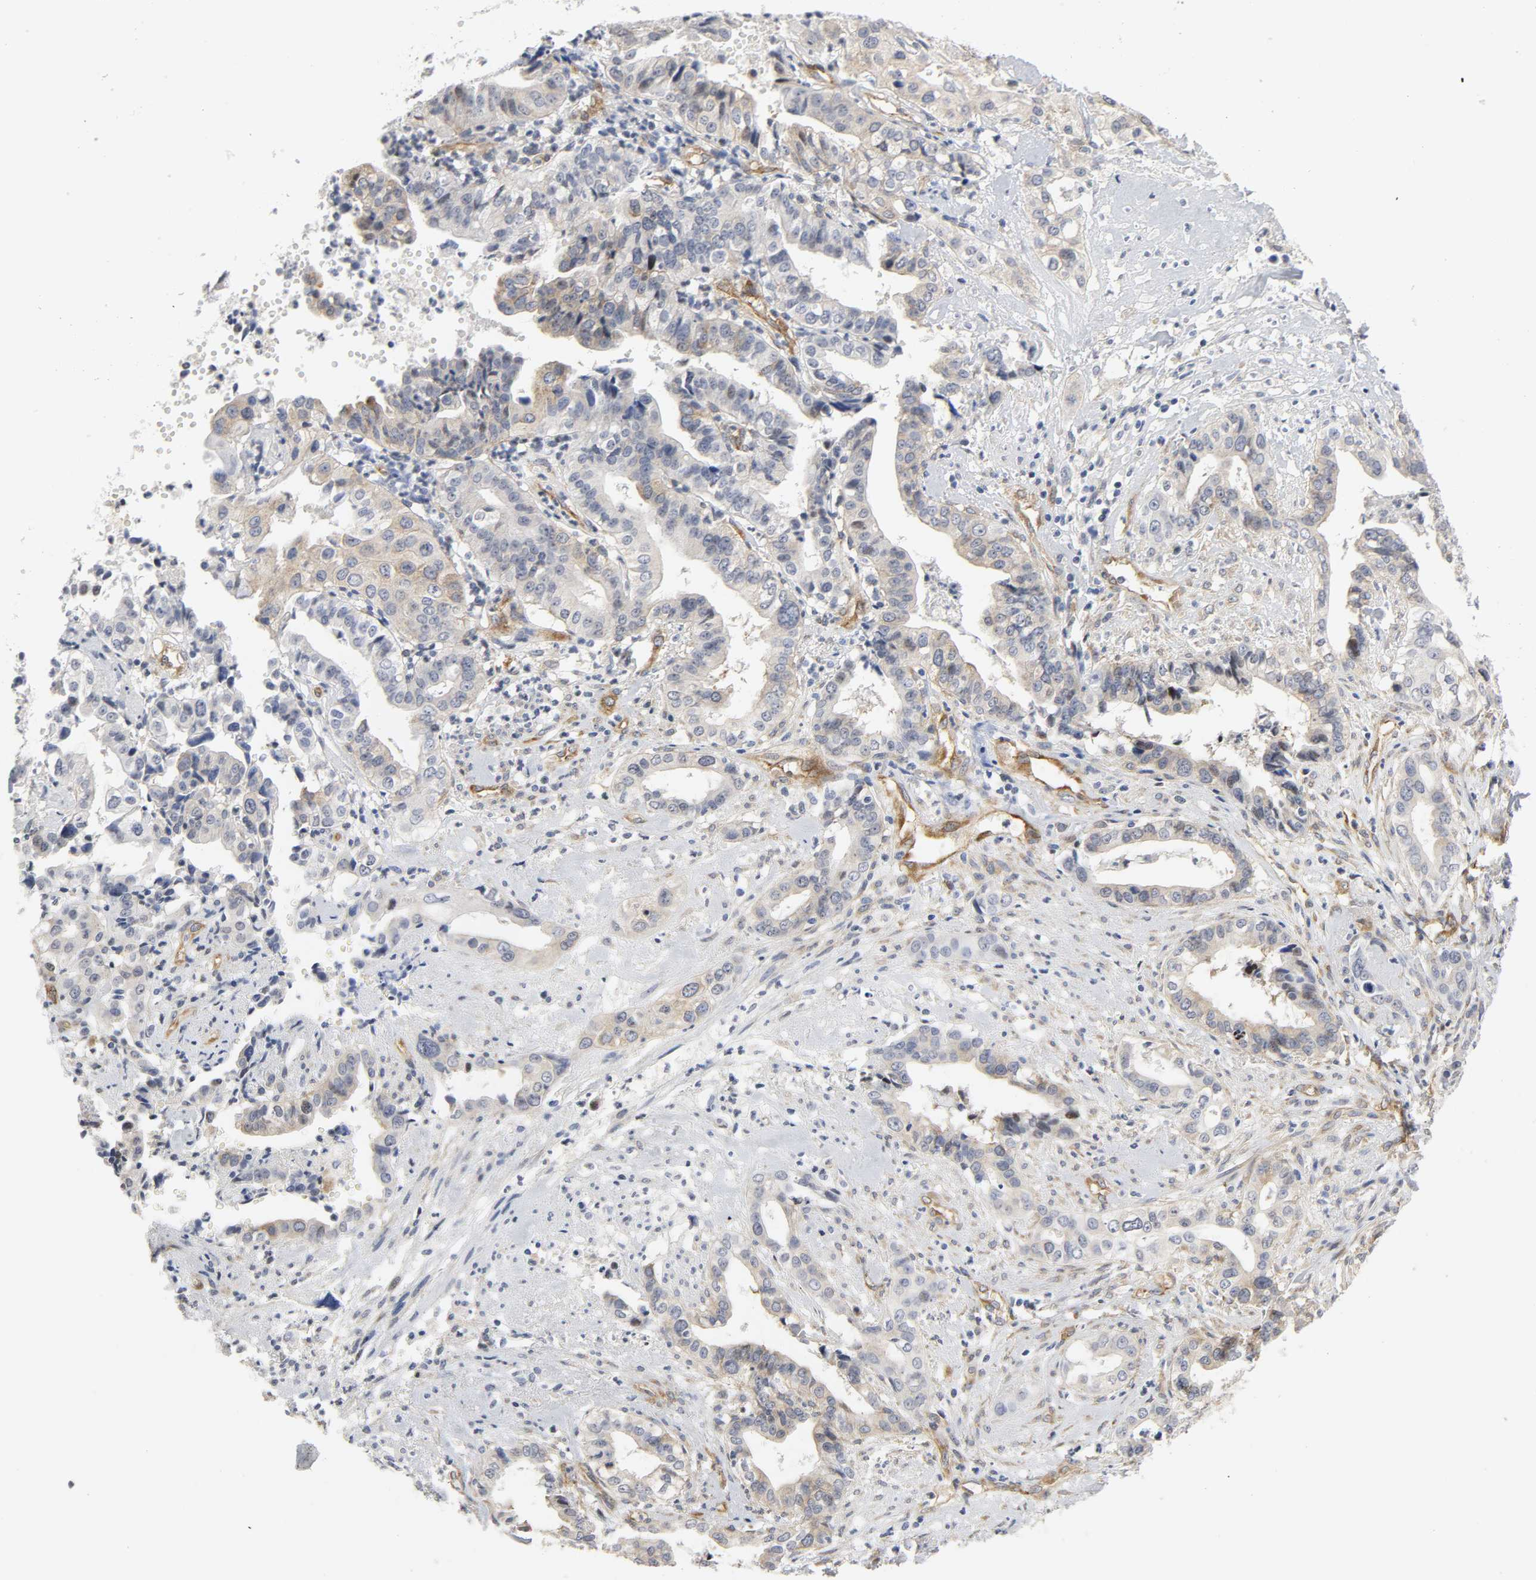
{"staining": {"intensity": "weak", "quantity": "25%-75%", "location": "cytoplasmic/membranous"}, "tissue": "liver cancer", "cell_type": "Tumor cells", "image_type": "cancer", "snomed": [{"axis": "morphology", "description": "Cholangiocarcinoma"}, {"axis": "topography", "description": "Liver"}], "caption": "This photomicrograph reveals immunohistochemistry staining of liver cholangiocarcinoma, with low weak cytoplasmic/membranous positivity in about 25%-75% of tumor cells.", "gene": "DOCK1", "patient": {"sex": "female", "age": 61}}